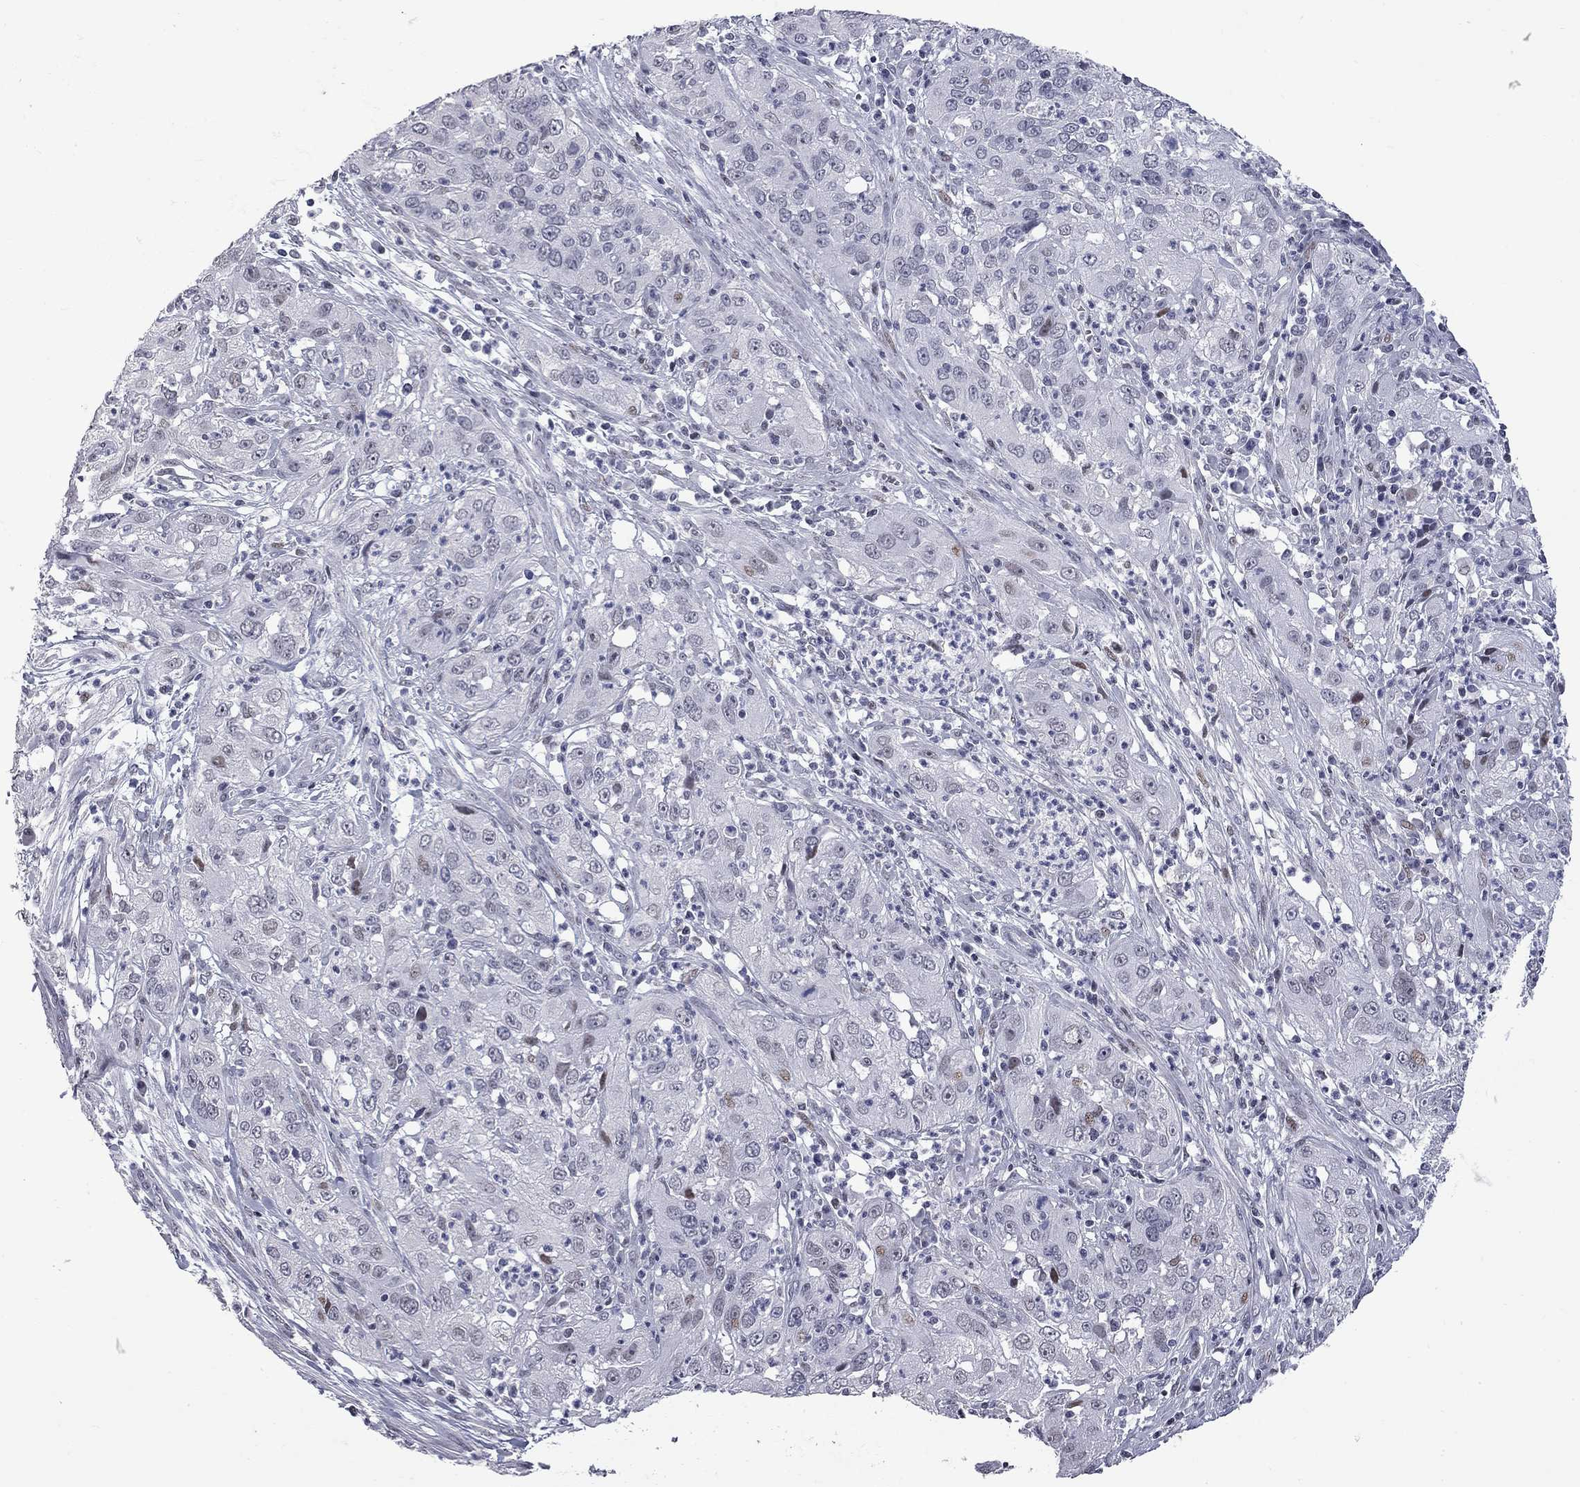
{"staining": {"intensity": "weak", "quantity": "<25%", "location": "nuclear"}, "tissue": "cervical cancer", "cell_type": "Tumor cells", "image_type": "cancer", "snomed": [{"axis": "morphology", "description": "Squamous cell carcinoma, NOS"}, {"axis": "topography", "description": "Cervix"}], "caption": "Tumor cells are negative for protein expression in human cervical cancer (squamous cell carcinoma).", "gene": "ZNF154", "patient": {"sex": "female", "age": 32}}